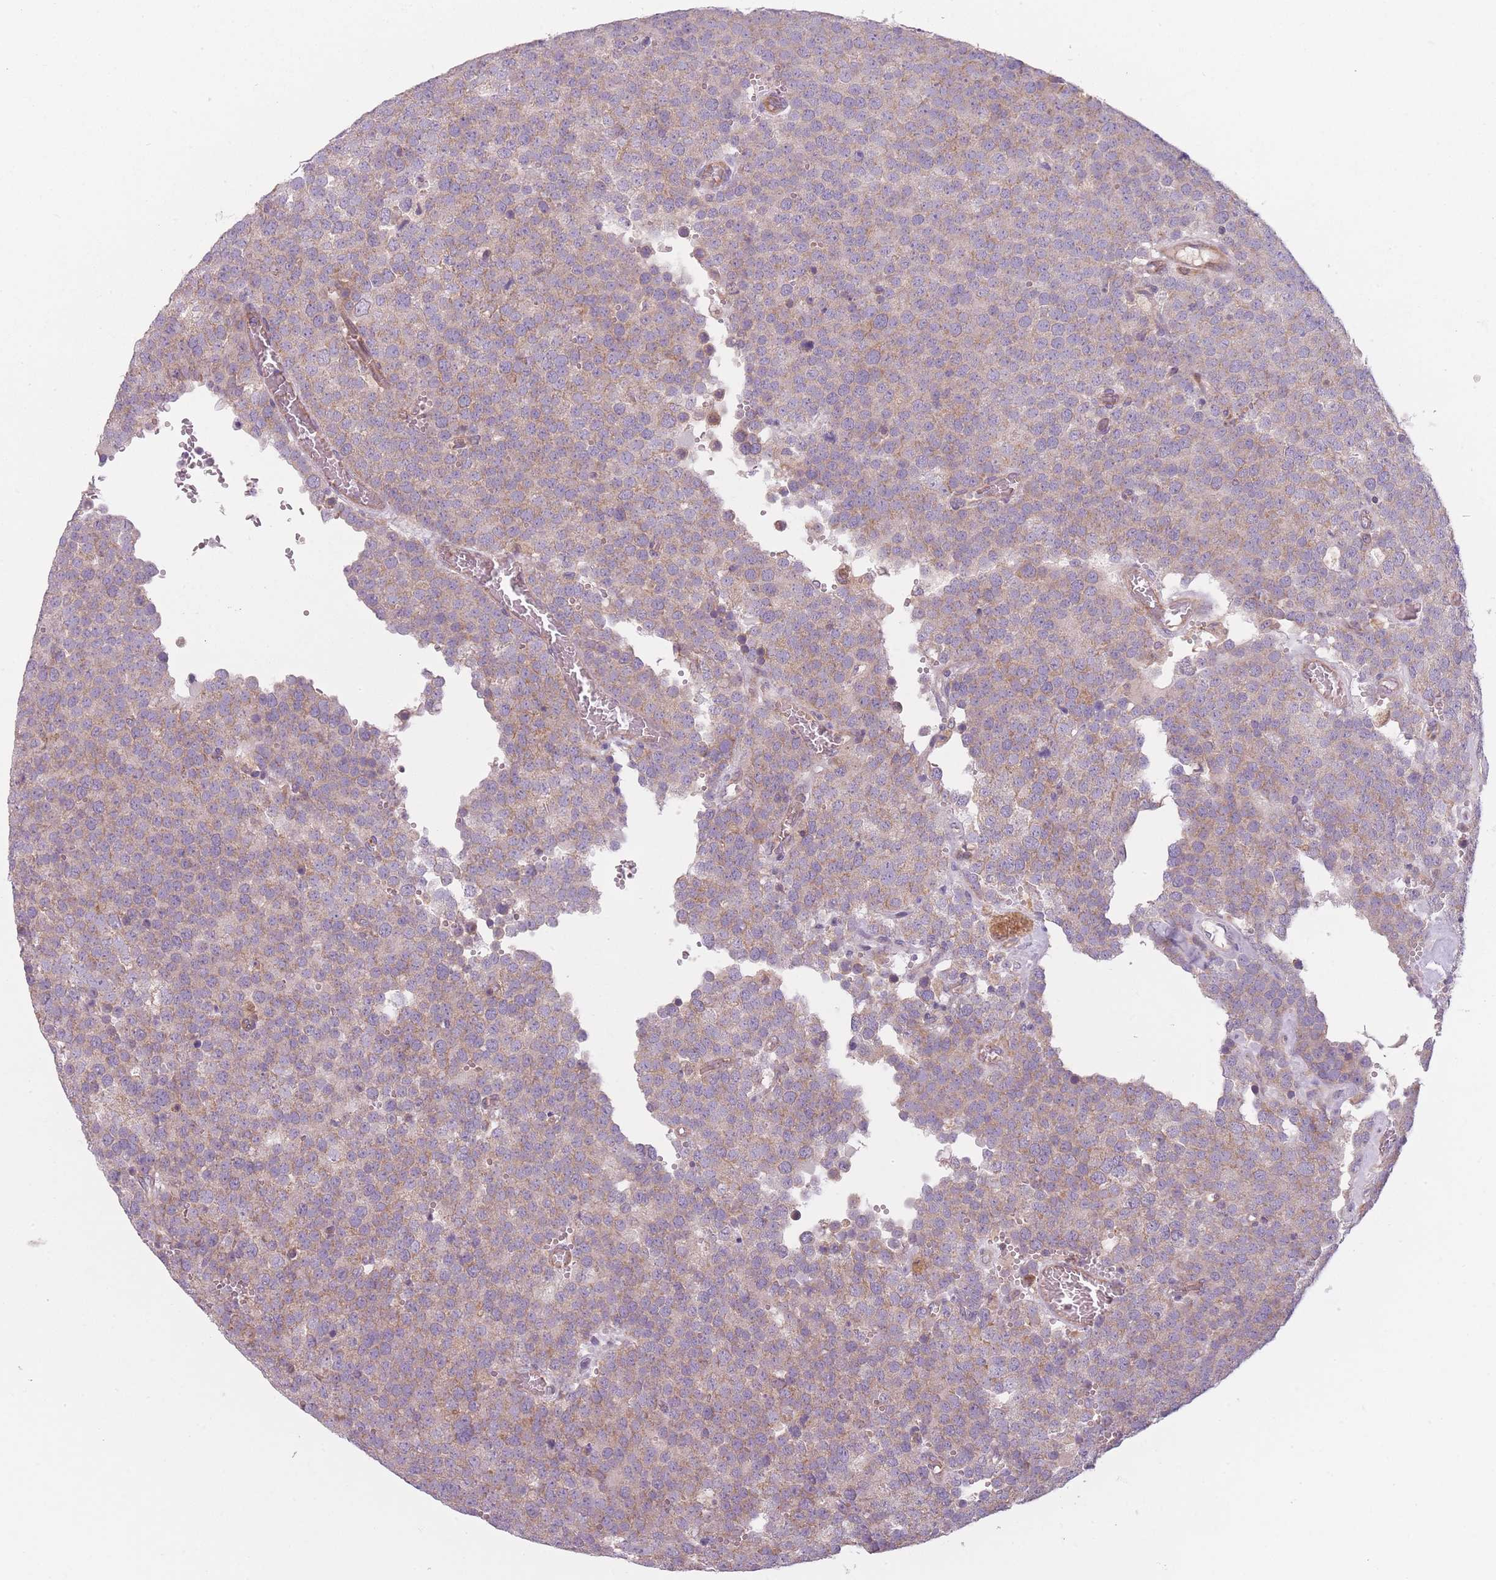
{"staining": {"intensity": "weak", "quantity": "25%-75%", "location": "cytoplasmic/membranous"}, "tissue": "testis cancer", "cell_type": "Tumor cells", "image_type": "cancer", "snomed": [{"axis": "morphology", "description": "Normal tissue, NOS"}, {"axis": "morphology", "description": "Seminoma, NOS"}, {"axis": "topography", "description": "Testis"}], "caption": "A micrograph of seminoma (testis) stained for a protein shows weak cytoplasmic/membranous brown staining in tumor cells.", "gene": "NT5DC2", "patient": {"sex": "male", "age": 71}}